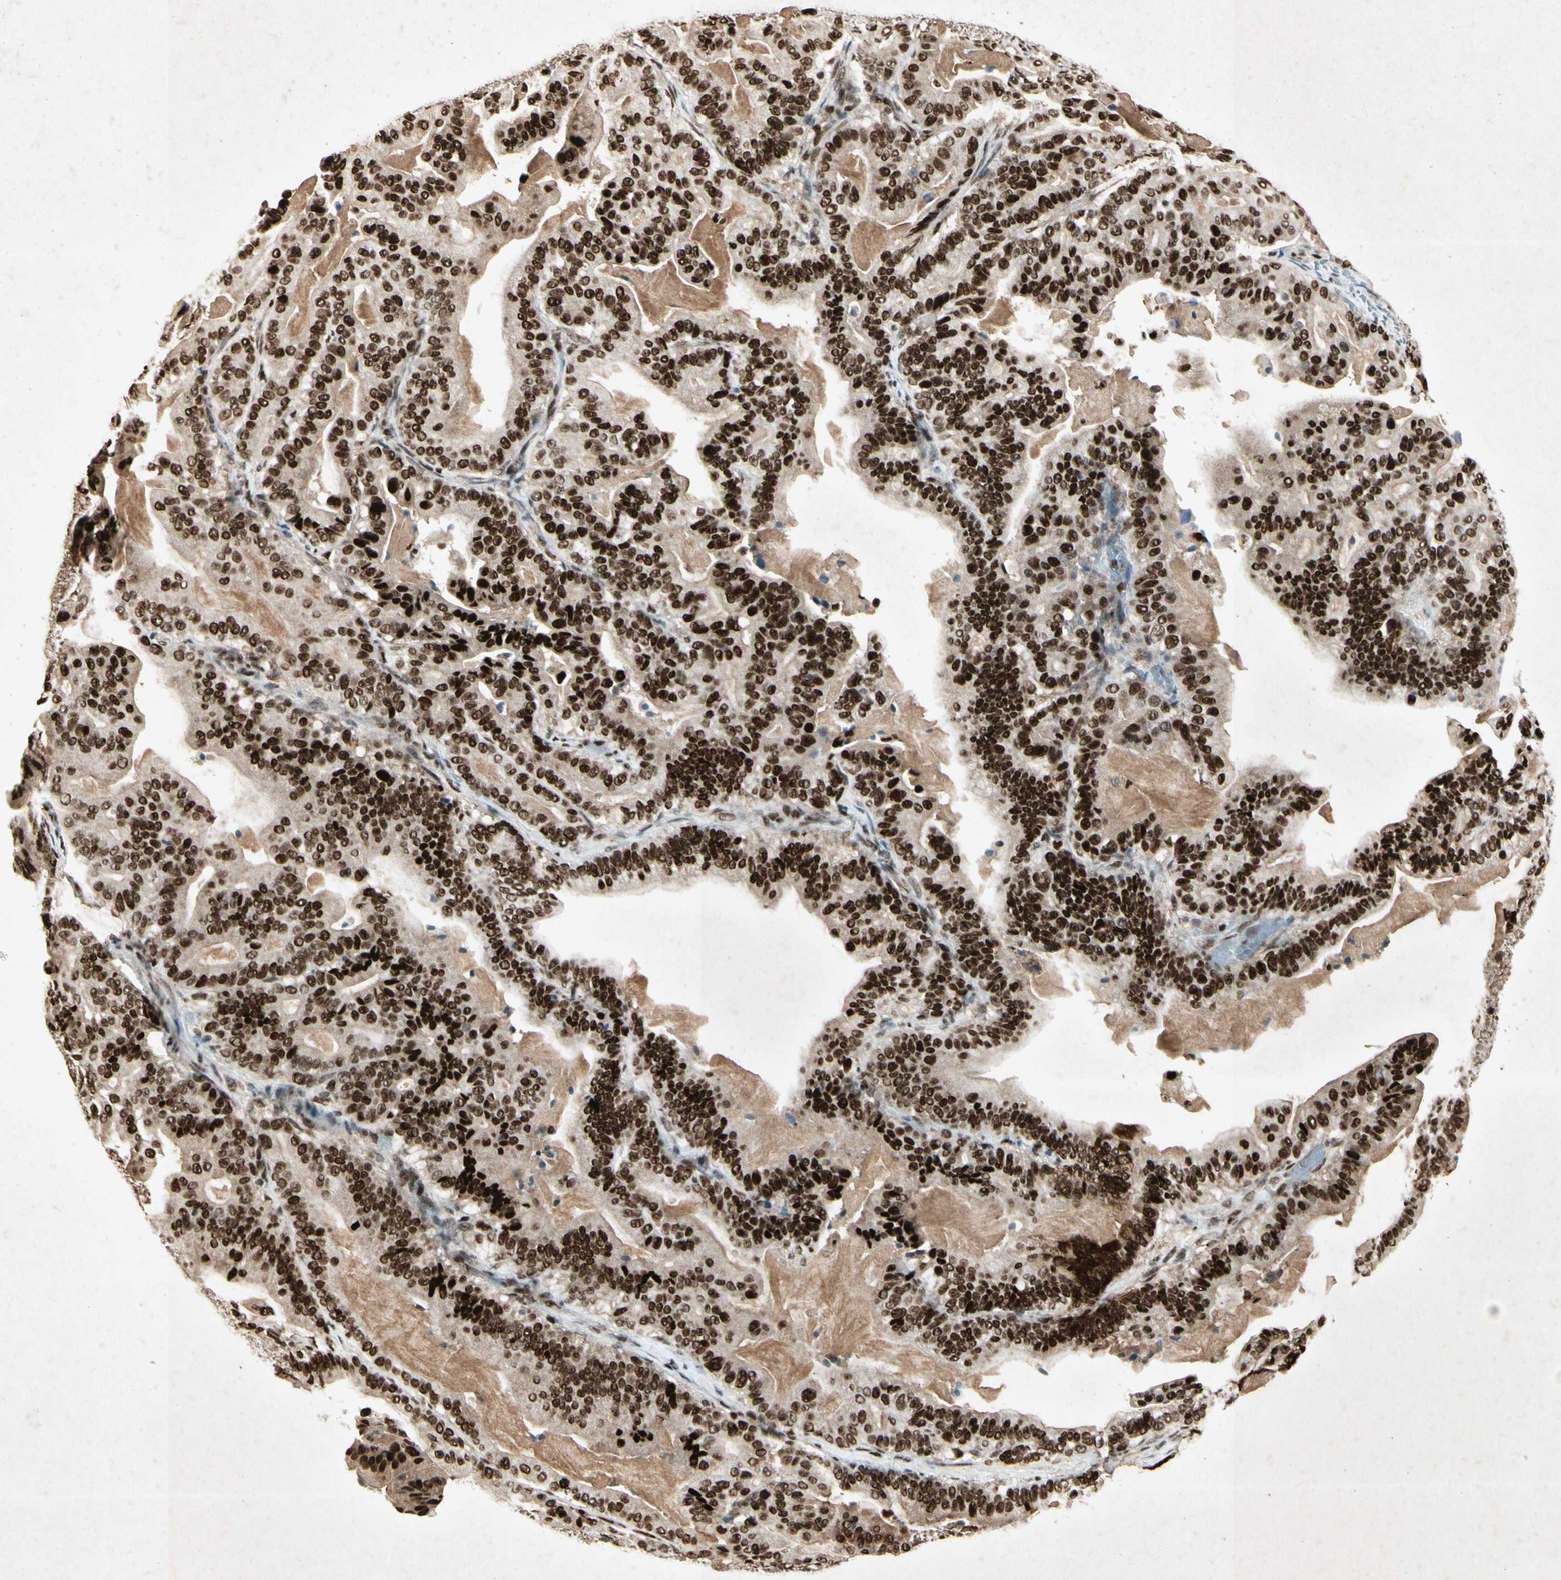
{"staining": {"intensity": "strong", "quantity": ">75%", "location": "nuclear"}, "tissue": "pancreatic cancer", "cell_type": "Tumor cells", "image_type": "cancer", "snomed": [{"axis": "morphology", "description": "Adenocarcinoma, NOS"}, {"axis": "topography", "description": "Pancreas"}], "caption": "Adenocarcinoma (pancreatic) stained for a protein (brown) demonstrates strong nuclear positive staining in about >75% of tumor cells.", "gene": "RNF43", "patient": {"sex": "male", "age": 63}}